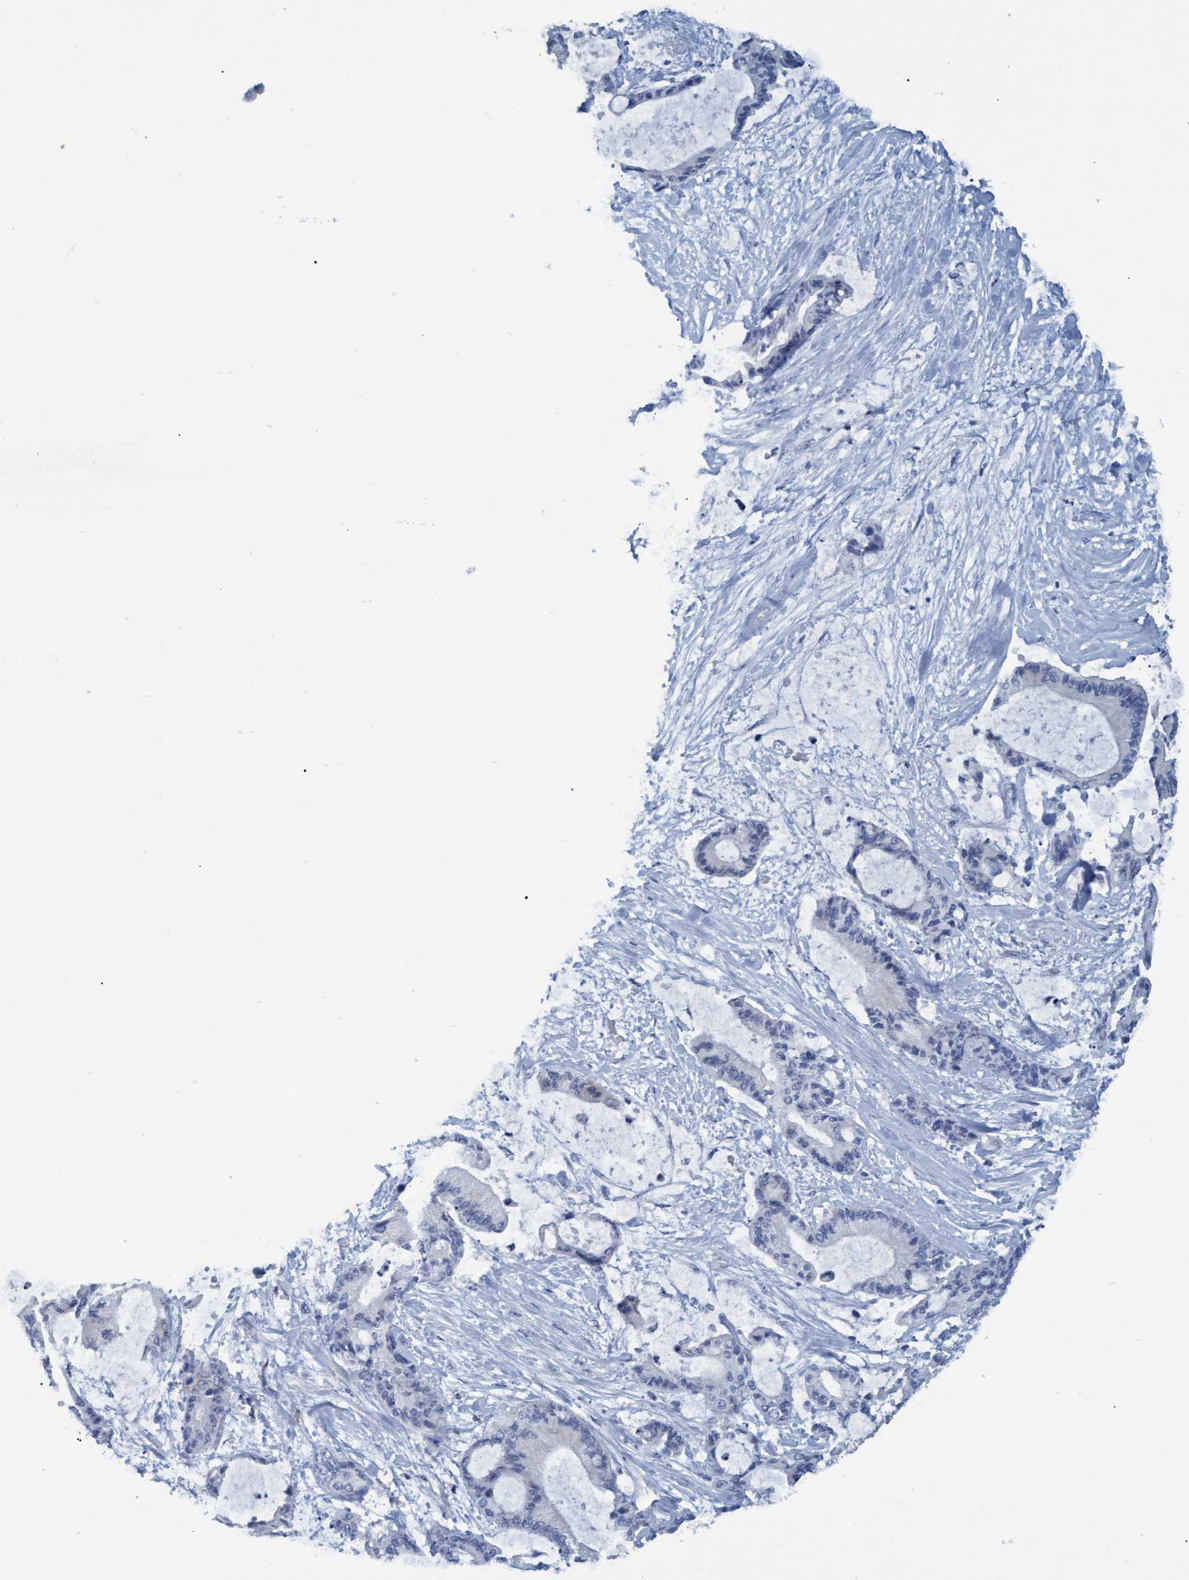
{"staining": {"intensity": "negative", "quantity": "none", "location": "none"}, "tissue": "liver cancer", "cell_type": "Tumor cells", "image_type": "cancer", "snomed": [{"axis": "morphology", "description": "Cholangiocarcinoma"}, {"axis": "topography", "description": "Liver"}], "caption": "This is an immunohistochemistry photomicrograph of liver cancer (cholangiocarcinoma). There is no positivity in tumor cells.", "gene": "SSTR3", "patient": {"sex": "female", "age": 73}}